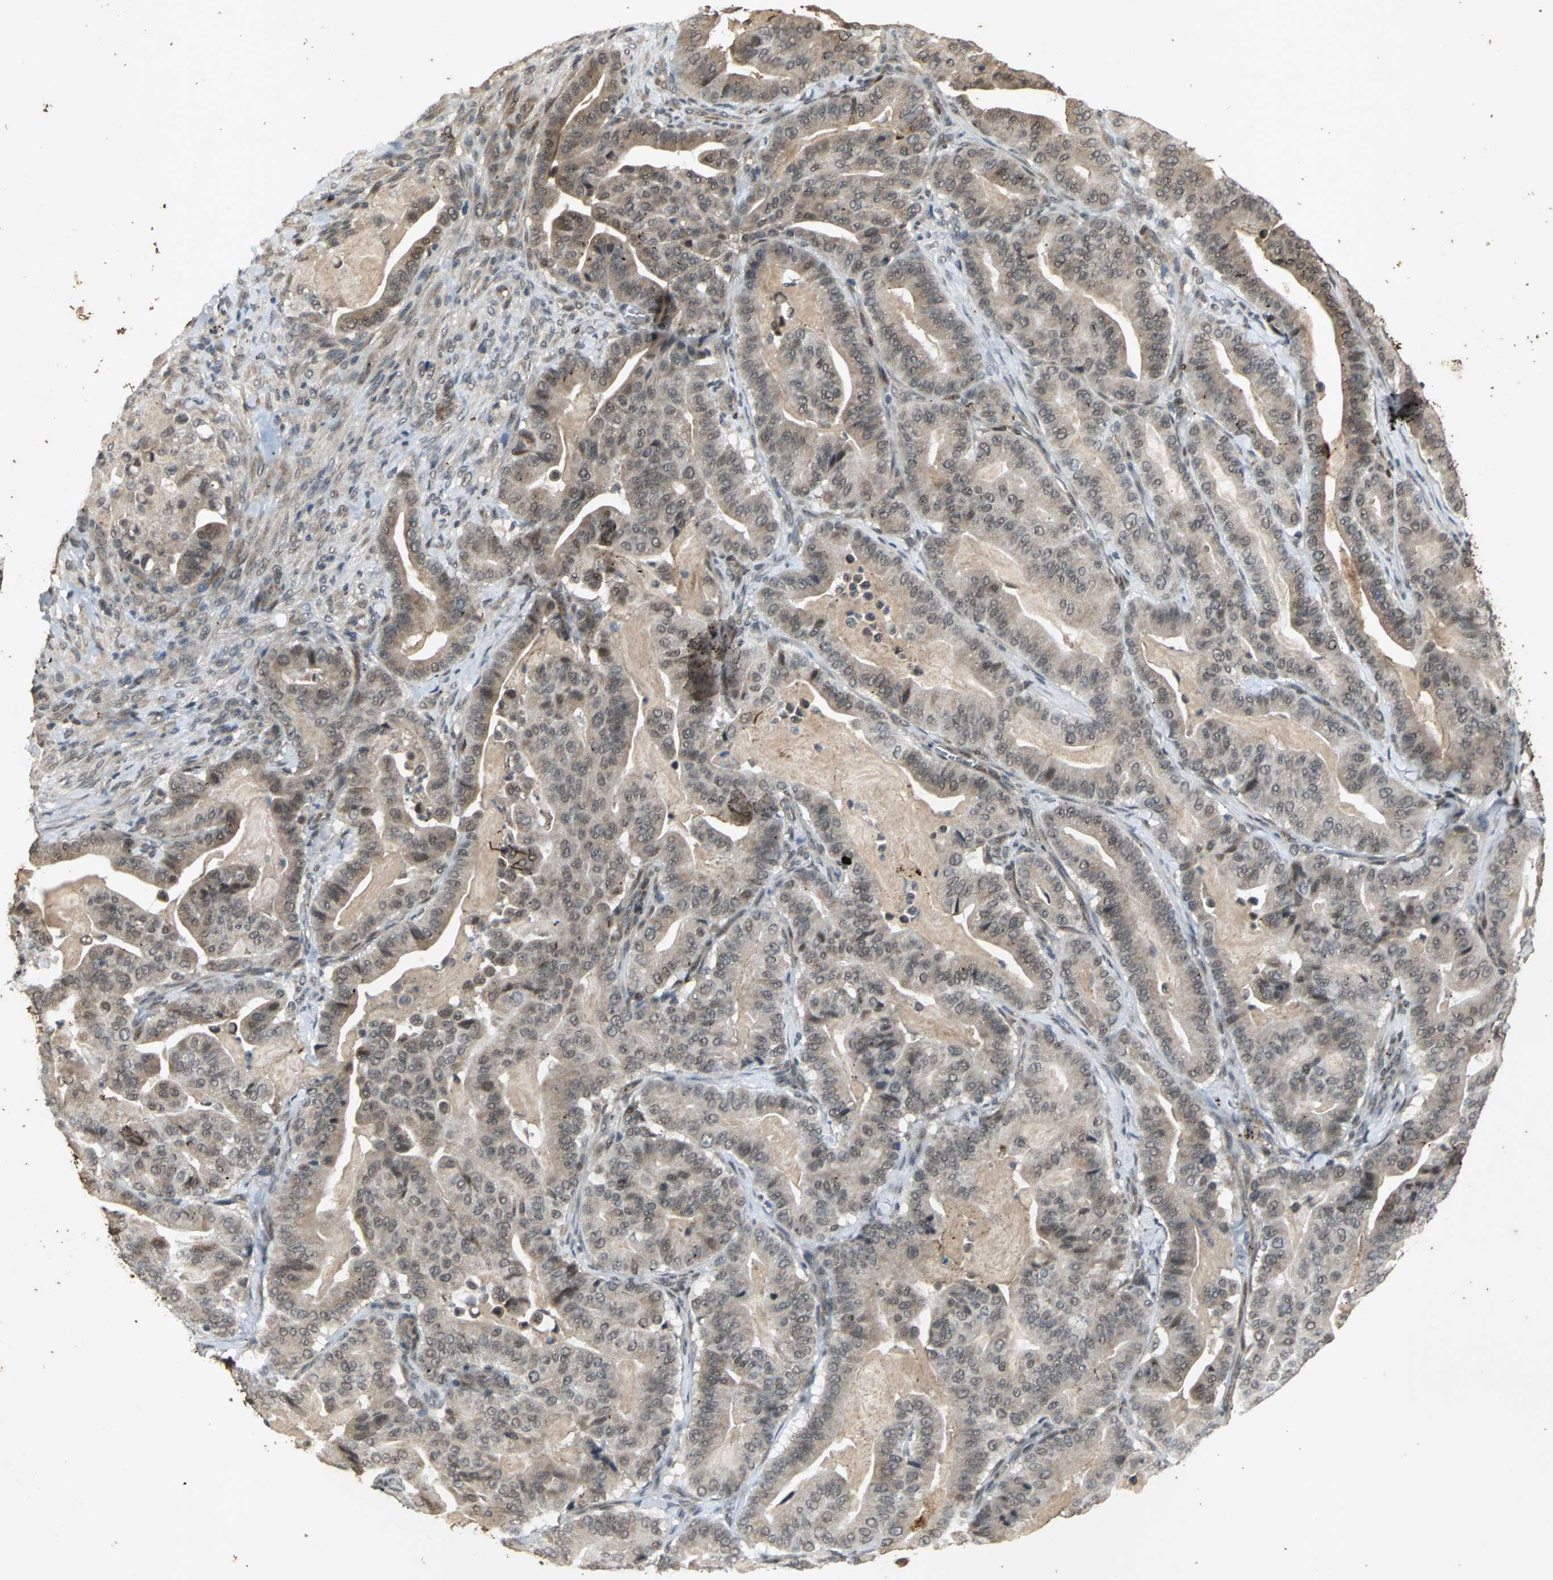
{"staining": {"intensity": "moderate", "quantity": "25%-75%", "location": "cytoplasmic/membranous"}, "tissue": "pancreatic cancer", "cell_type": "Tumor cells", "image_type": "cancer", "snomed": [{"axis": "morphology", "description": "Adenocarcinoma, NOS"}, {"axis": "topography", "description": "Pancreas"}], "caption": "Pancreatic cancer stained with DAB (3,3'-diaminobenzidine) immunohistochemistry (IHC) demonstrates medium levels of moderate cytoplasmic/membranous staining in approximately 25%-75% of tumor cells.", "gene": "NOTCH3", "patient": {"sex": "male", "age": 63}}